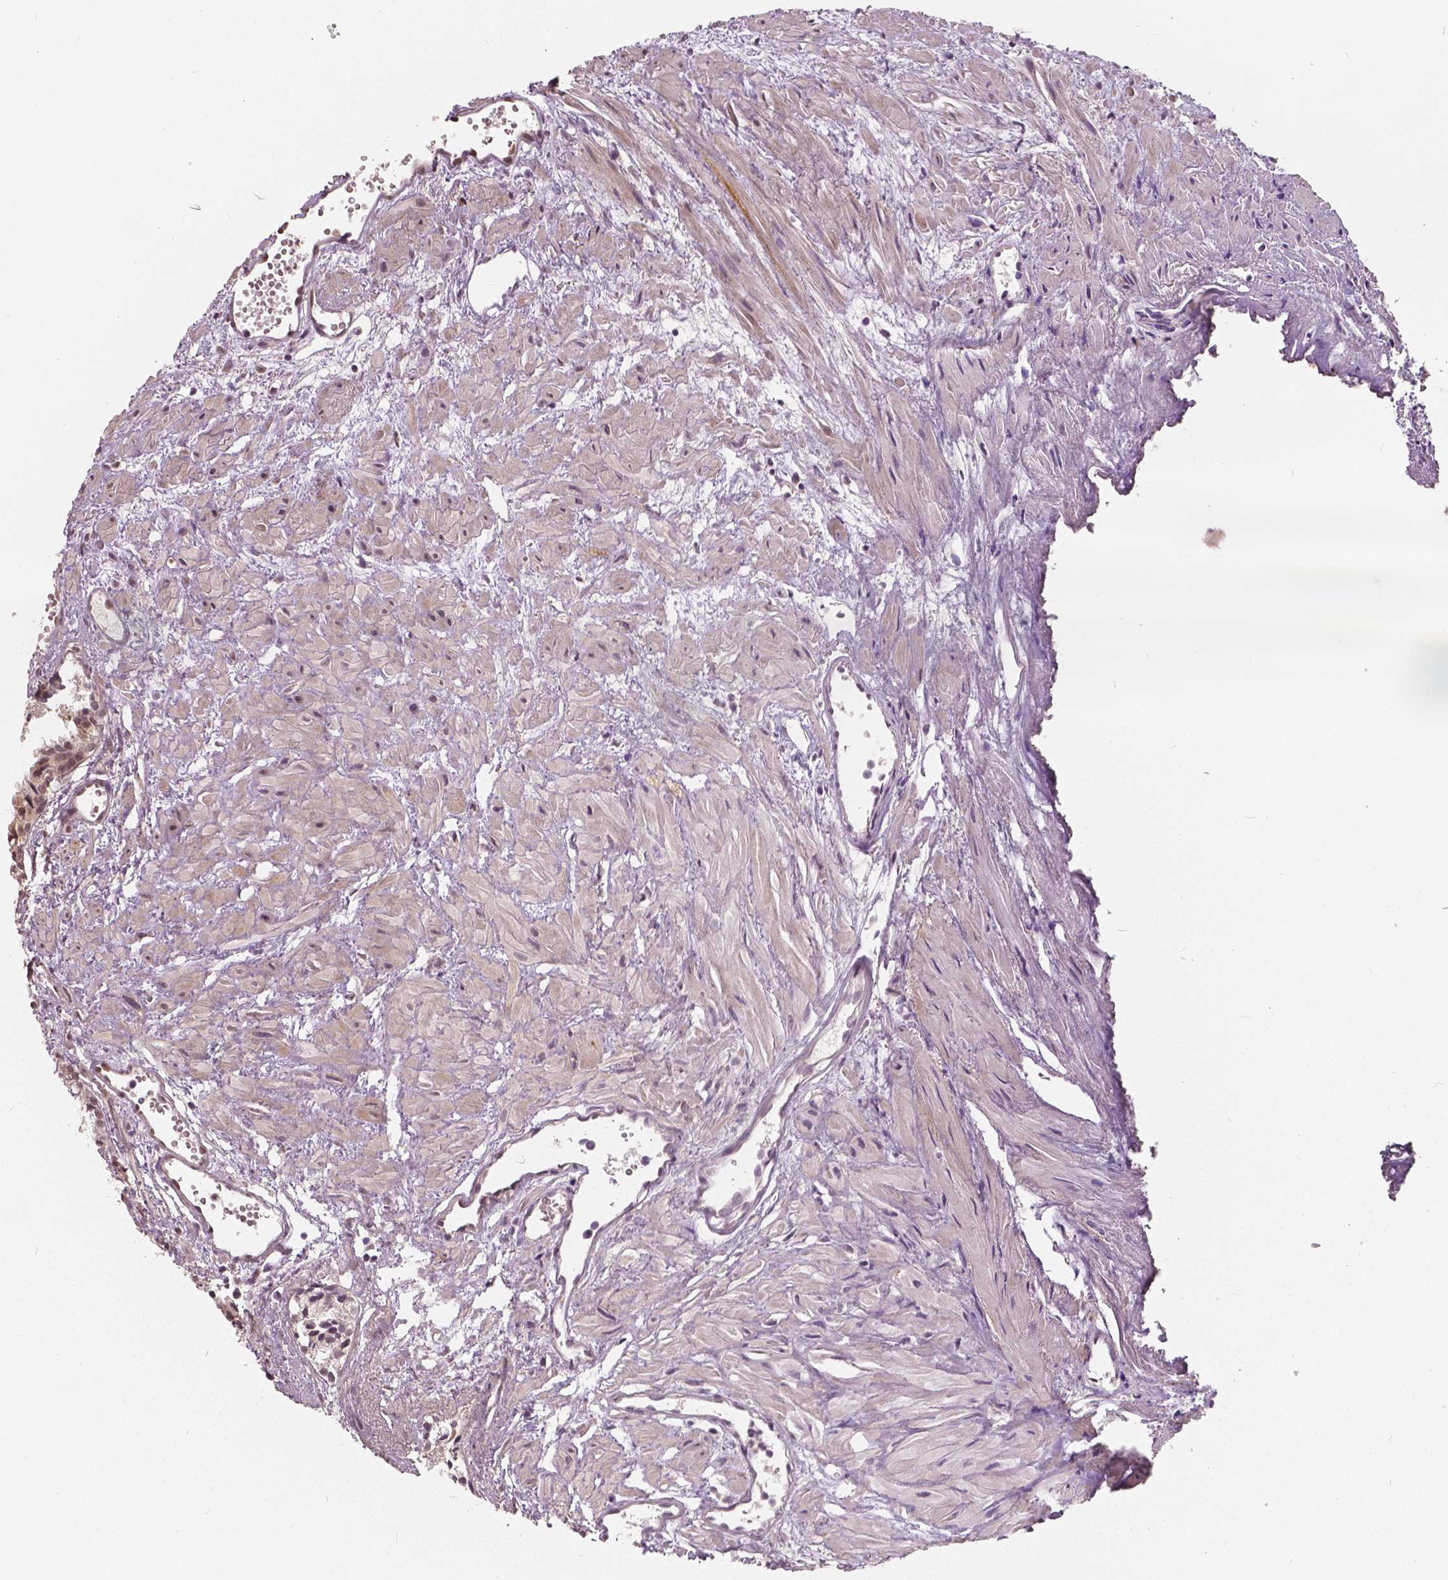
{"staining": {"intensity": "weak", "quantity": "25%-75%", "location": "nuclear"}, "tissue": "prostate cancer", "cell_type": "Tumor cells", "image_type": "cancer", "snomed": [{"axis": "morphology", "description": "Adenocarcinoma, High grade"}, {"axis": "topography", "description": "Prostate"}], "caption": "The image displays a brown stain indicating the presence of a protein in the nuclear of tumor cells in high-grade adenocarcinoma (prostate).", "gene": "HMBOX1", "patient": {"sex": "male", "age": 81}}